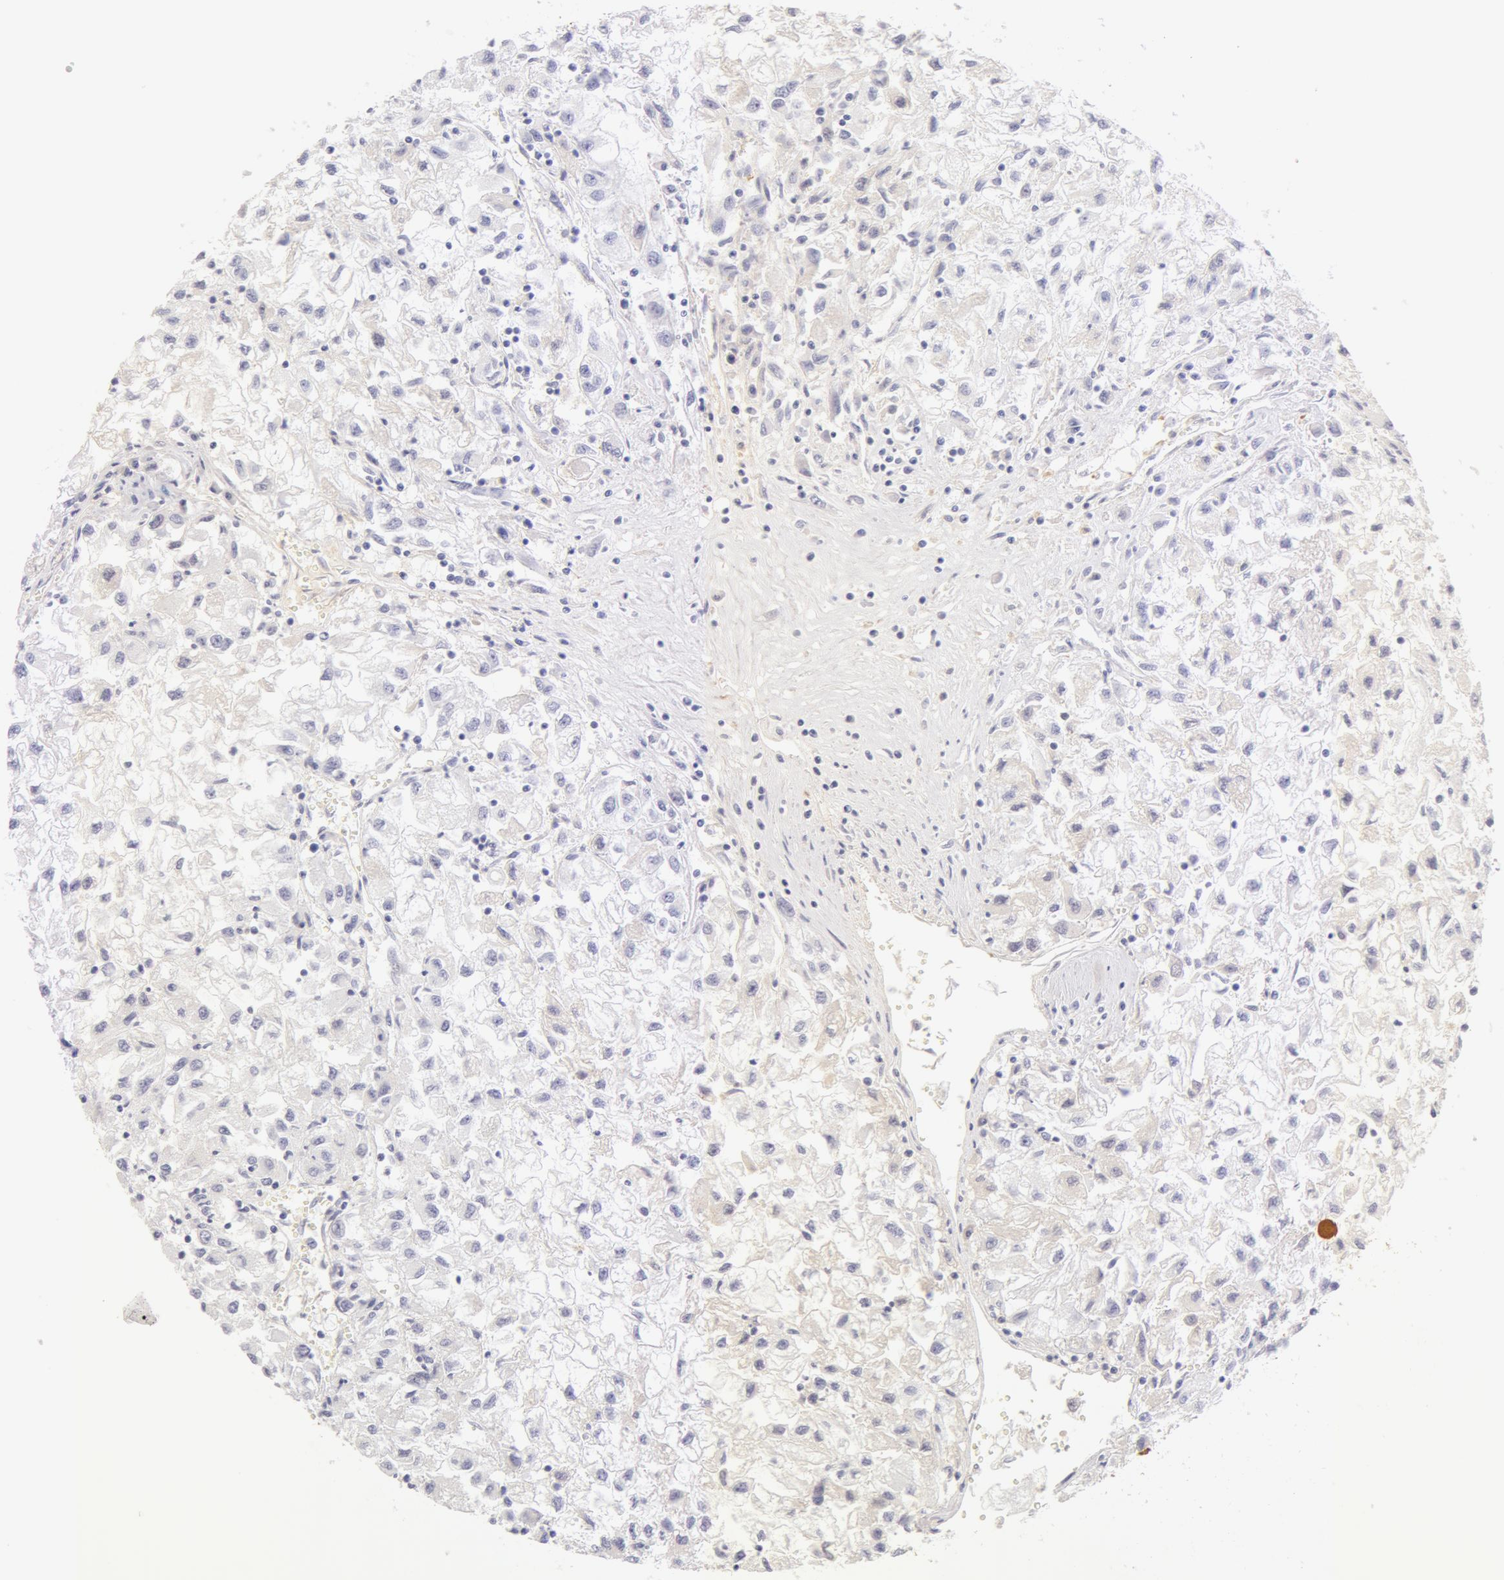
{"staining": {"intensity": "negative", "quantity": "none", "location": "none"}, "tissue": "renal cancer", "cell_type": "Tumor cells", "image_type": "cancer", "snomed": [{"axis": "morphology", "description": "Adenocarcinoma, NOS"}, {"axis": "topography", "description": "Kidney"}], "caption": "High power microscopy histopathology image of an immunohistochemistry image of adenocarcinoma (renal), revealing no significant positivity in tumor cells. (DAB (3,3'-diaminobenzidine) immunohistochemistry with hematoxylin counter stain).", "gene": "AHSG", "patient": {"sex": "male", "age": 59}}